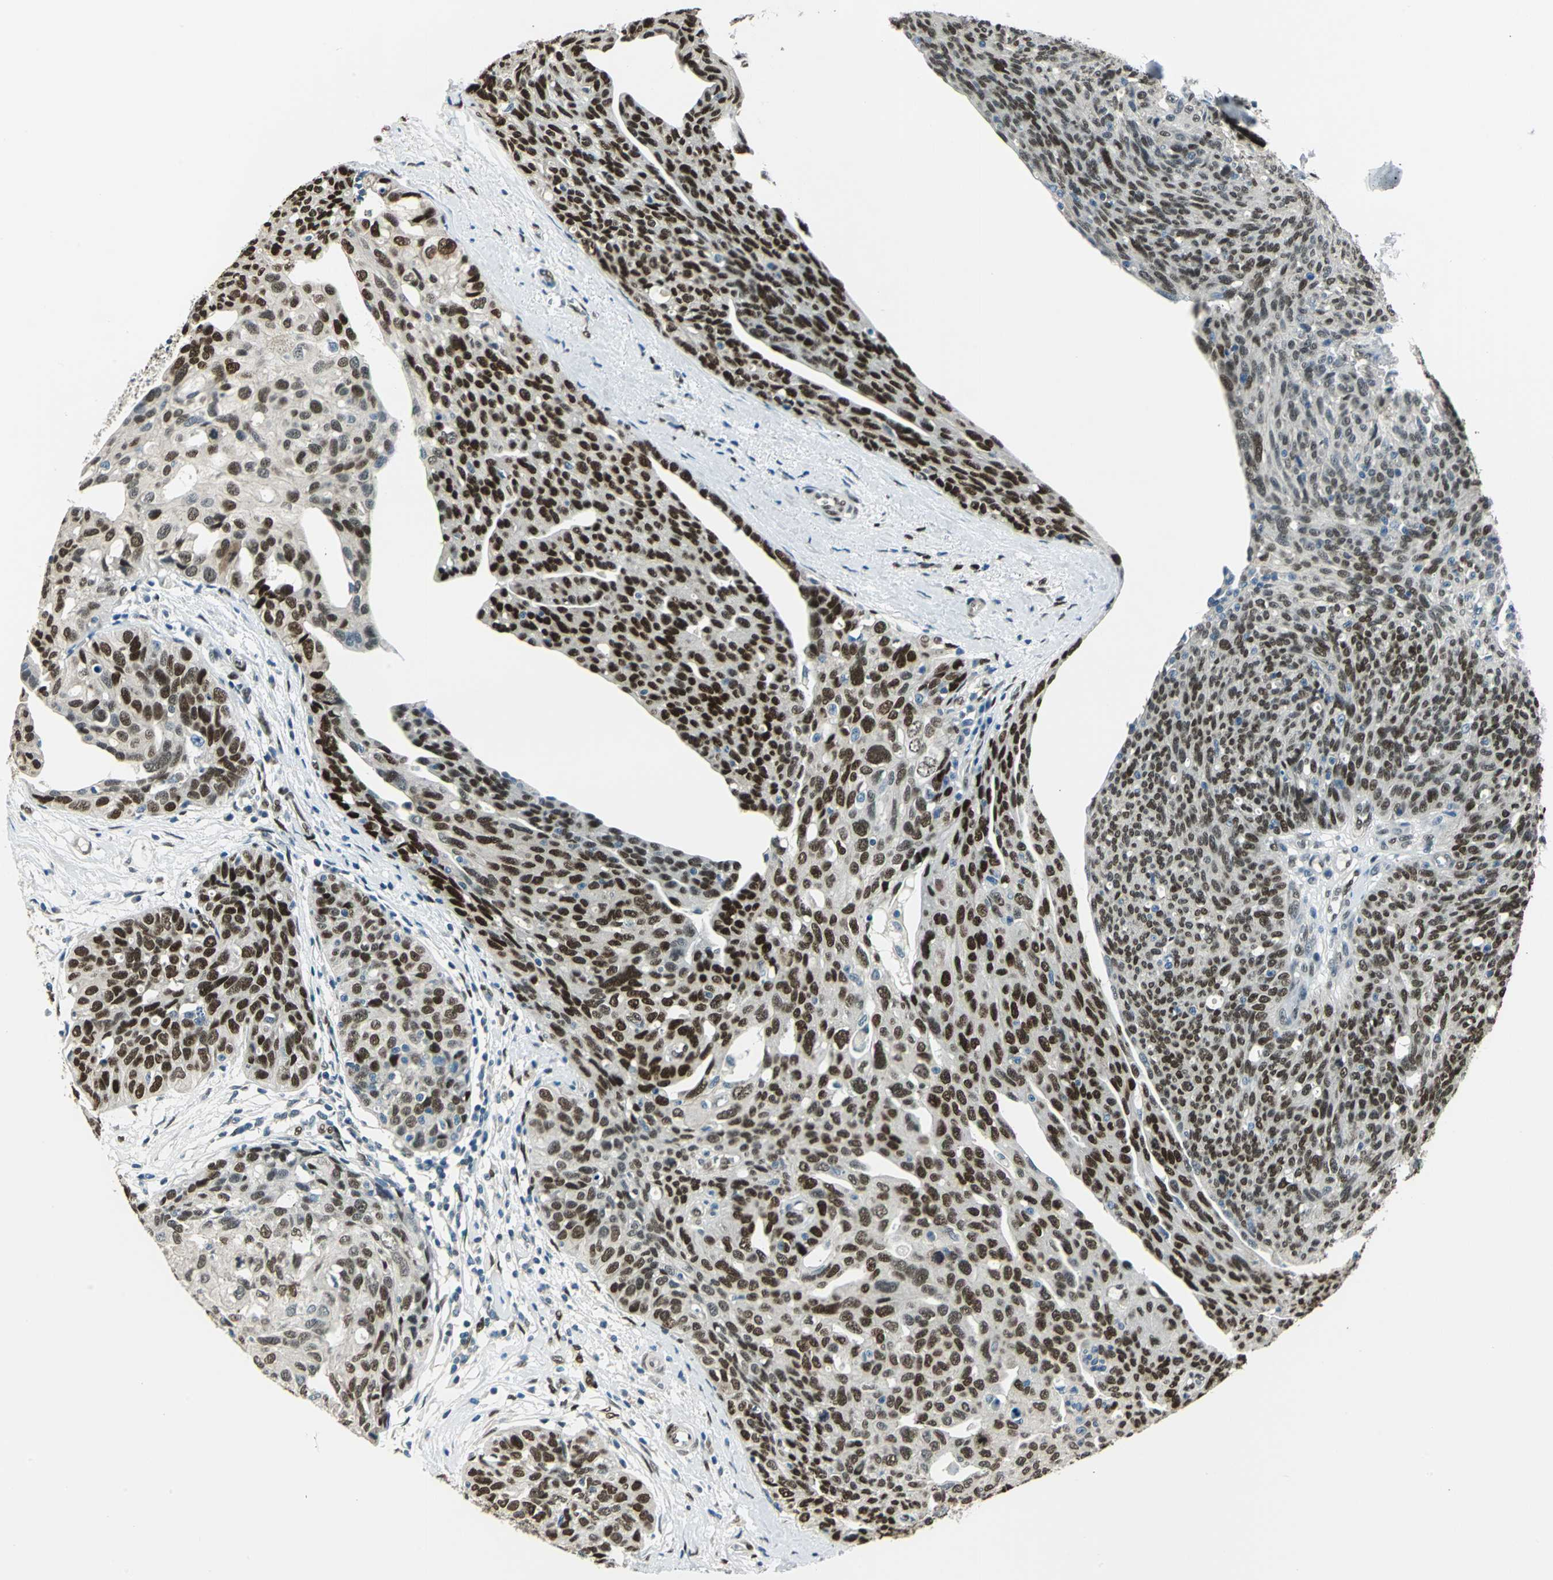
{"staining": {"intensity": "strong", "quantity": ">75%", "location": "nuclear"}, "tissue": "ovarian cancer", "cell_type": "Tumor cells", "image_type": "cancer", "snomed": [{"axis": "morphology", "description": "Carcinoma, endometroid"}, {"axis": "topography", "description": "Ovary"}], "caption": "High-magnification brightfield microscopy of ovarian endometroid carcinoma stained with DAB (3,3'-diaminobenzidine) (brown) and counterstained with hematoxylin (blue). tumor cells exhibit strong nuclear expression is present in approximately>75% of cells. The staining is performed using DAB (3,3'-diaminobenzidine) brown chromogen to label protein expression. The nuclei are counter-stained blue using hematoxylin.", "gene": "NFIA", "patient": {"sex": "female", "age": 60}}